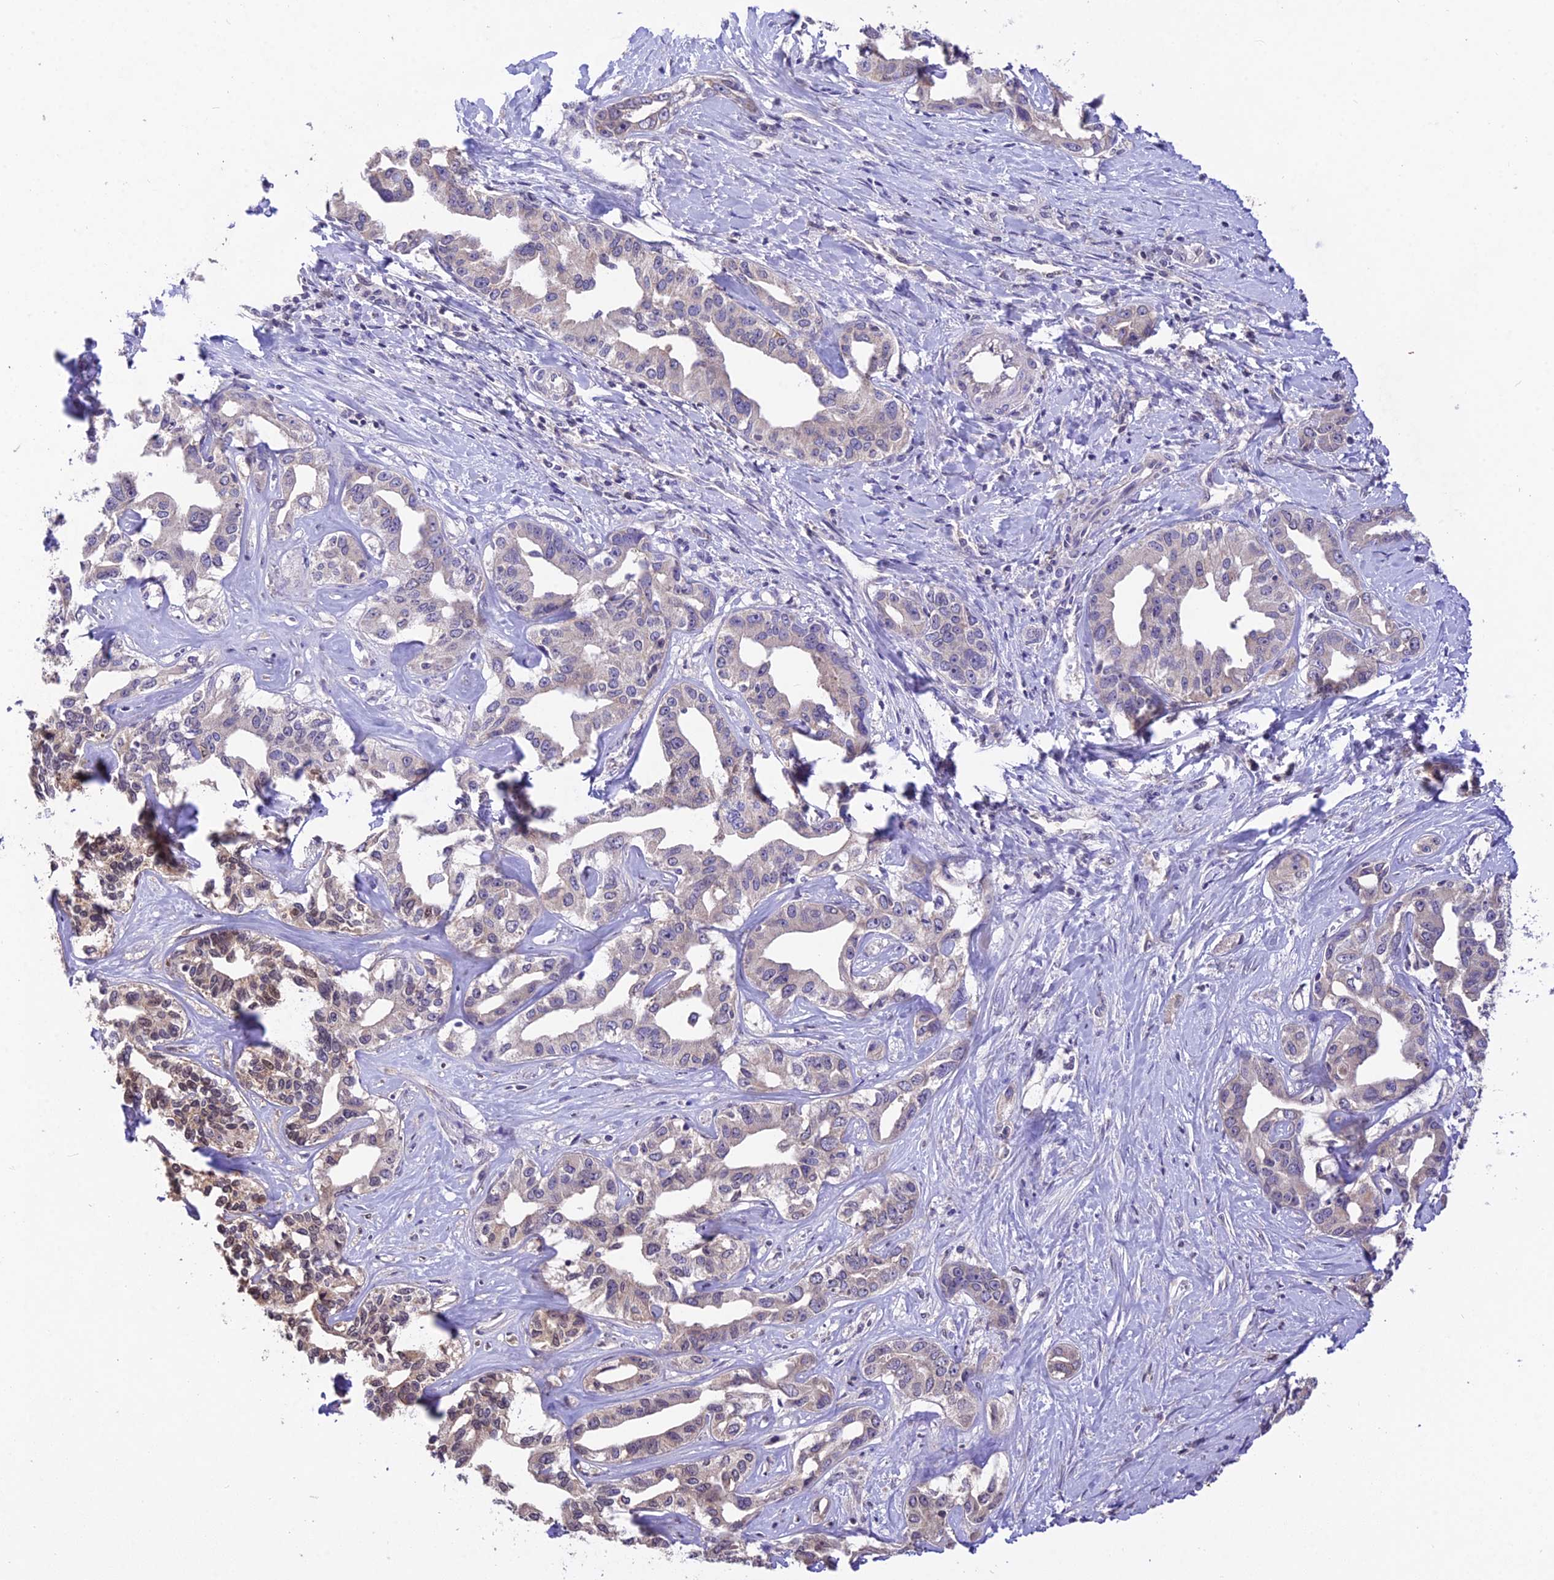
{"staining": {"intensity": "negative", "quantity": "none", "location": "none"}, "tissue": "liver cancer", "cell_type": "Tumor cells", "image_type": "cancer", "snomed": [{"axis": "morphology", "description": "Cholangiocarcinoma"}, {"axis": "topography", "description": "Liver"}], "caption": "A photomicrograph of human cholangiocarcinoma (liver) is negative for staining in tumor cells.", "gene": "PGK1", "patient": {"sex": "male", "age": 59}}